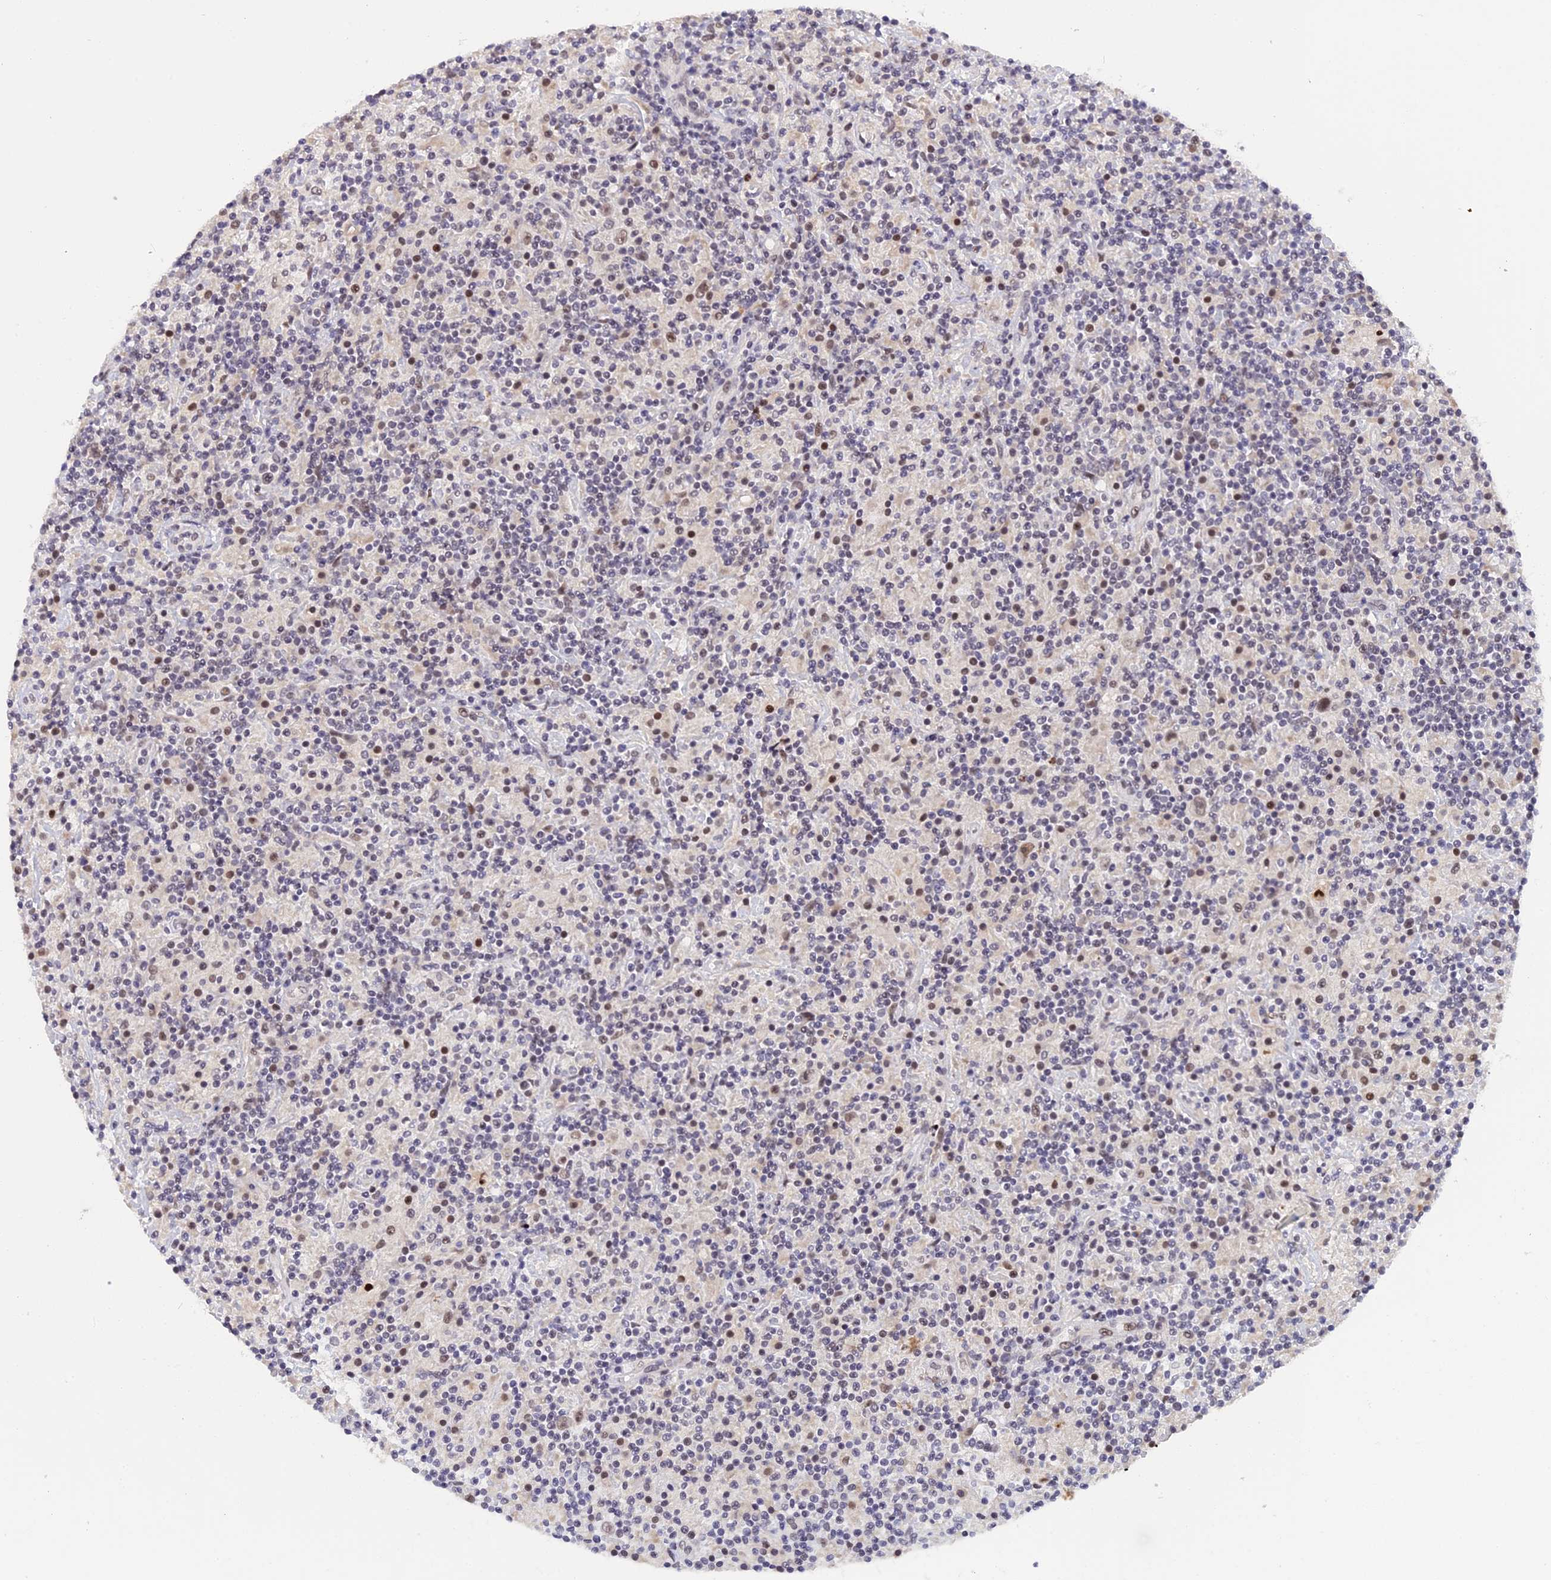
{"staining": {"intensity": "weak", "quantity": "25%-75%", "location": "nuclear"}, "tissue": "lymphoma", "cell_type": "Tumor cells", "image_type": "cancer", "snomed": [{"axis": "morphology", "description": "Hodgkin's disease, NOS"}, {"axis": "topography", "description": "Lymph node"}], "caption": "Protein staining of lymphoma tissue reveals weak nuclear positivity in approximately 25%-75% of tumor cells.", "gene": "POLR2C", "patient": {"sex": "male", "age": 70}}